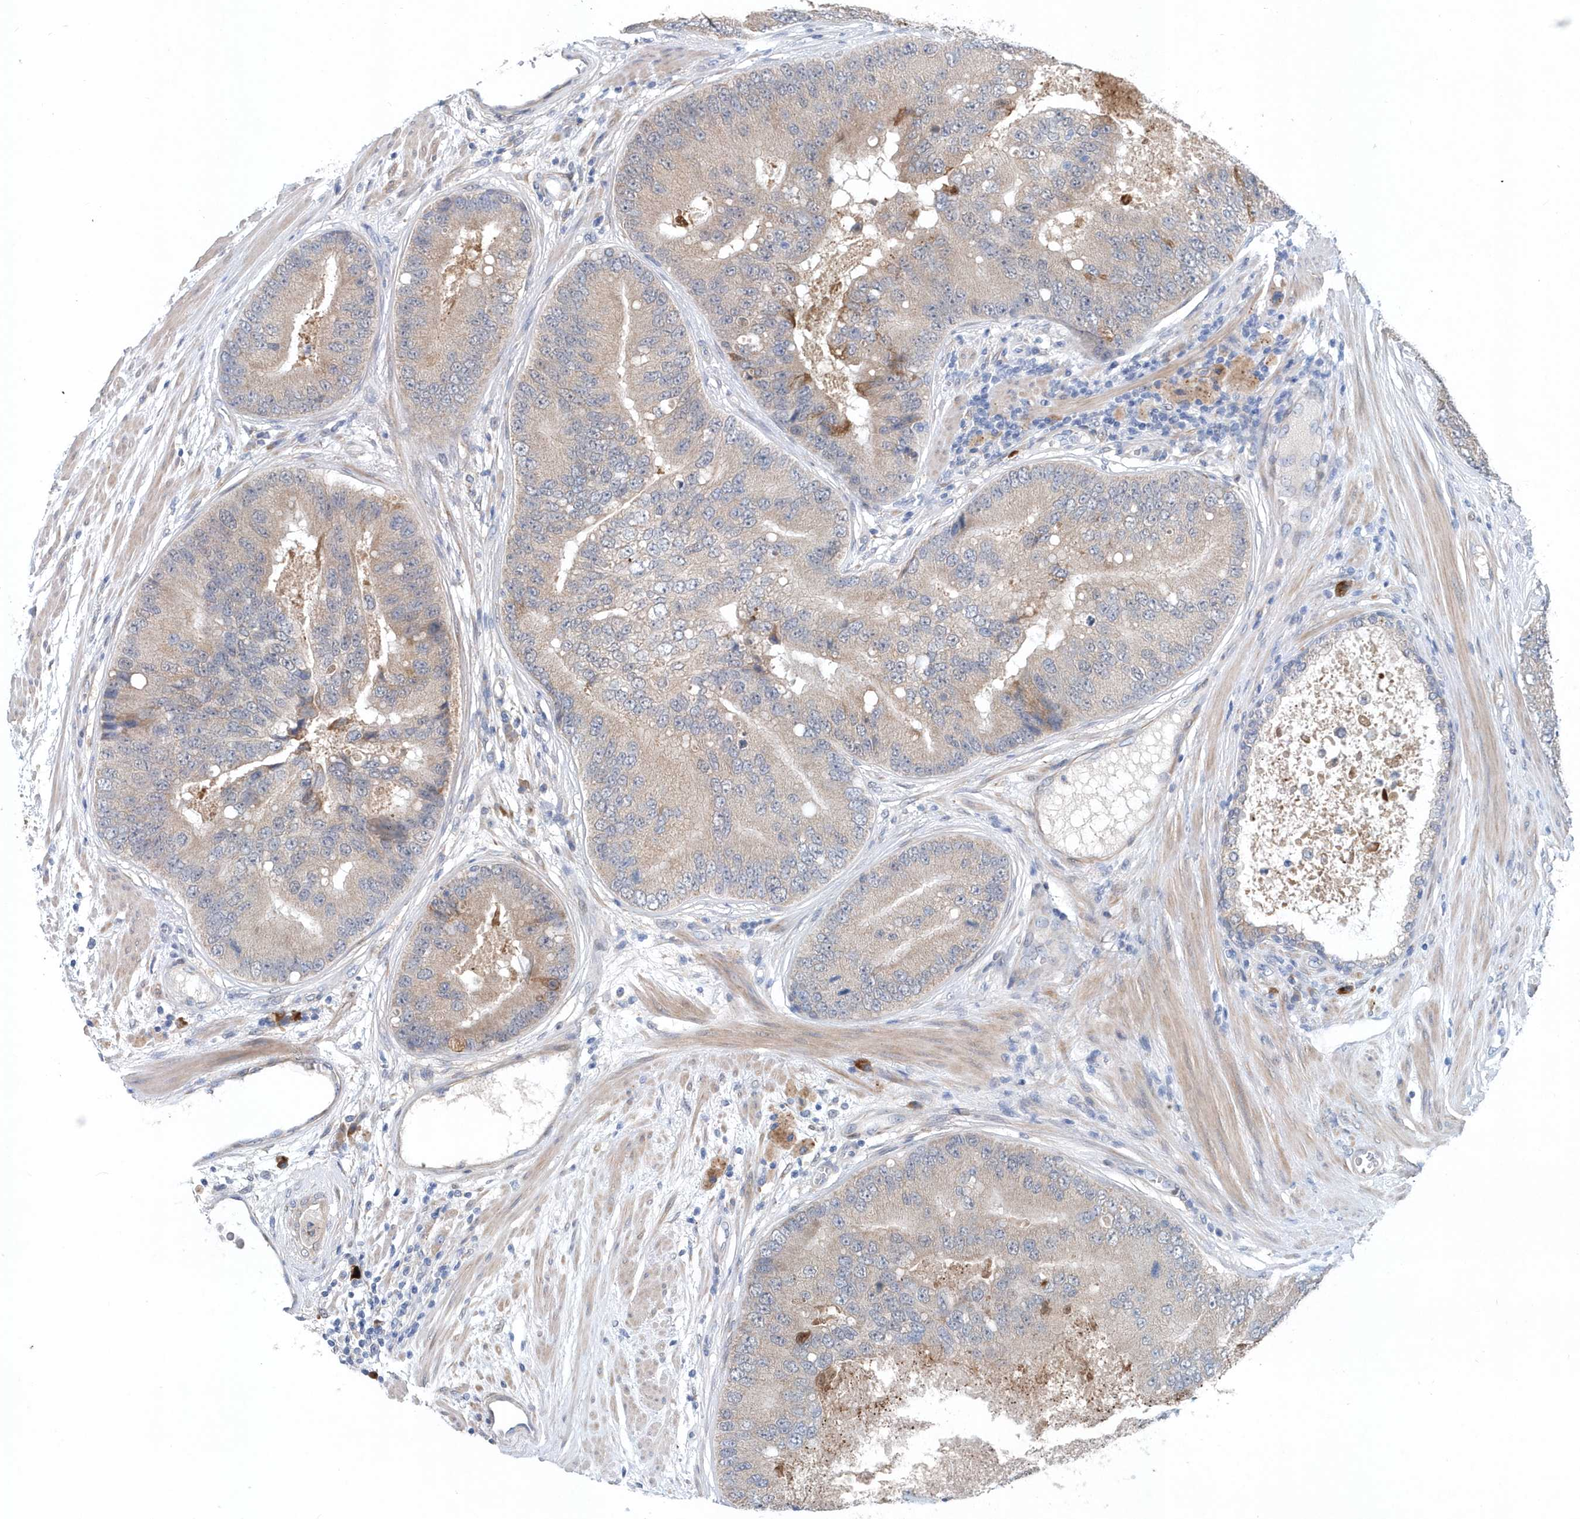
{"staining": {"intensity": "weak", "quantity": "<25%", "location": "cytoplasmic/membranous"}, "tissue": "prostate cancer", "cell_type": "Tumor cells", "image_type": "cancer", "snomed": [{"axis": "morphology", "description": "Adenocarcinoma, High grade"}, {"axis": "topography", "description": "Prostate"}], "caption": "Immunohistochemistry (IHC) image of neoplastic tissue: human high-grade adenocarcinoma (prostate) stained with DAB (3,3'-diaminobenzidine) displays no significant protein positivity in tumor cells.", "gene": "PFN2", "patient": {"sex": "male", "age": 70}}